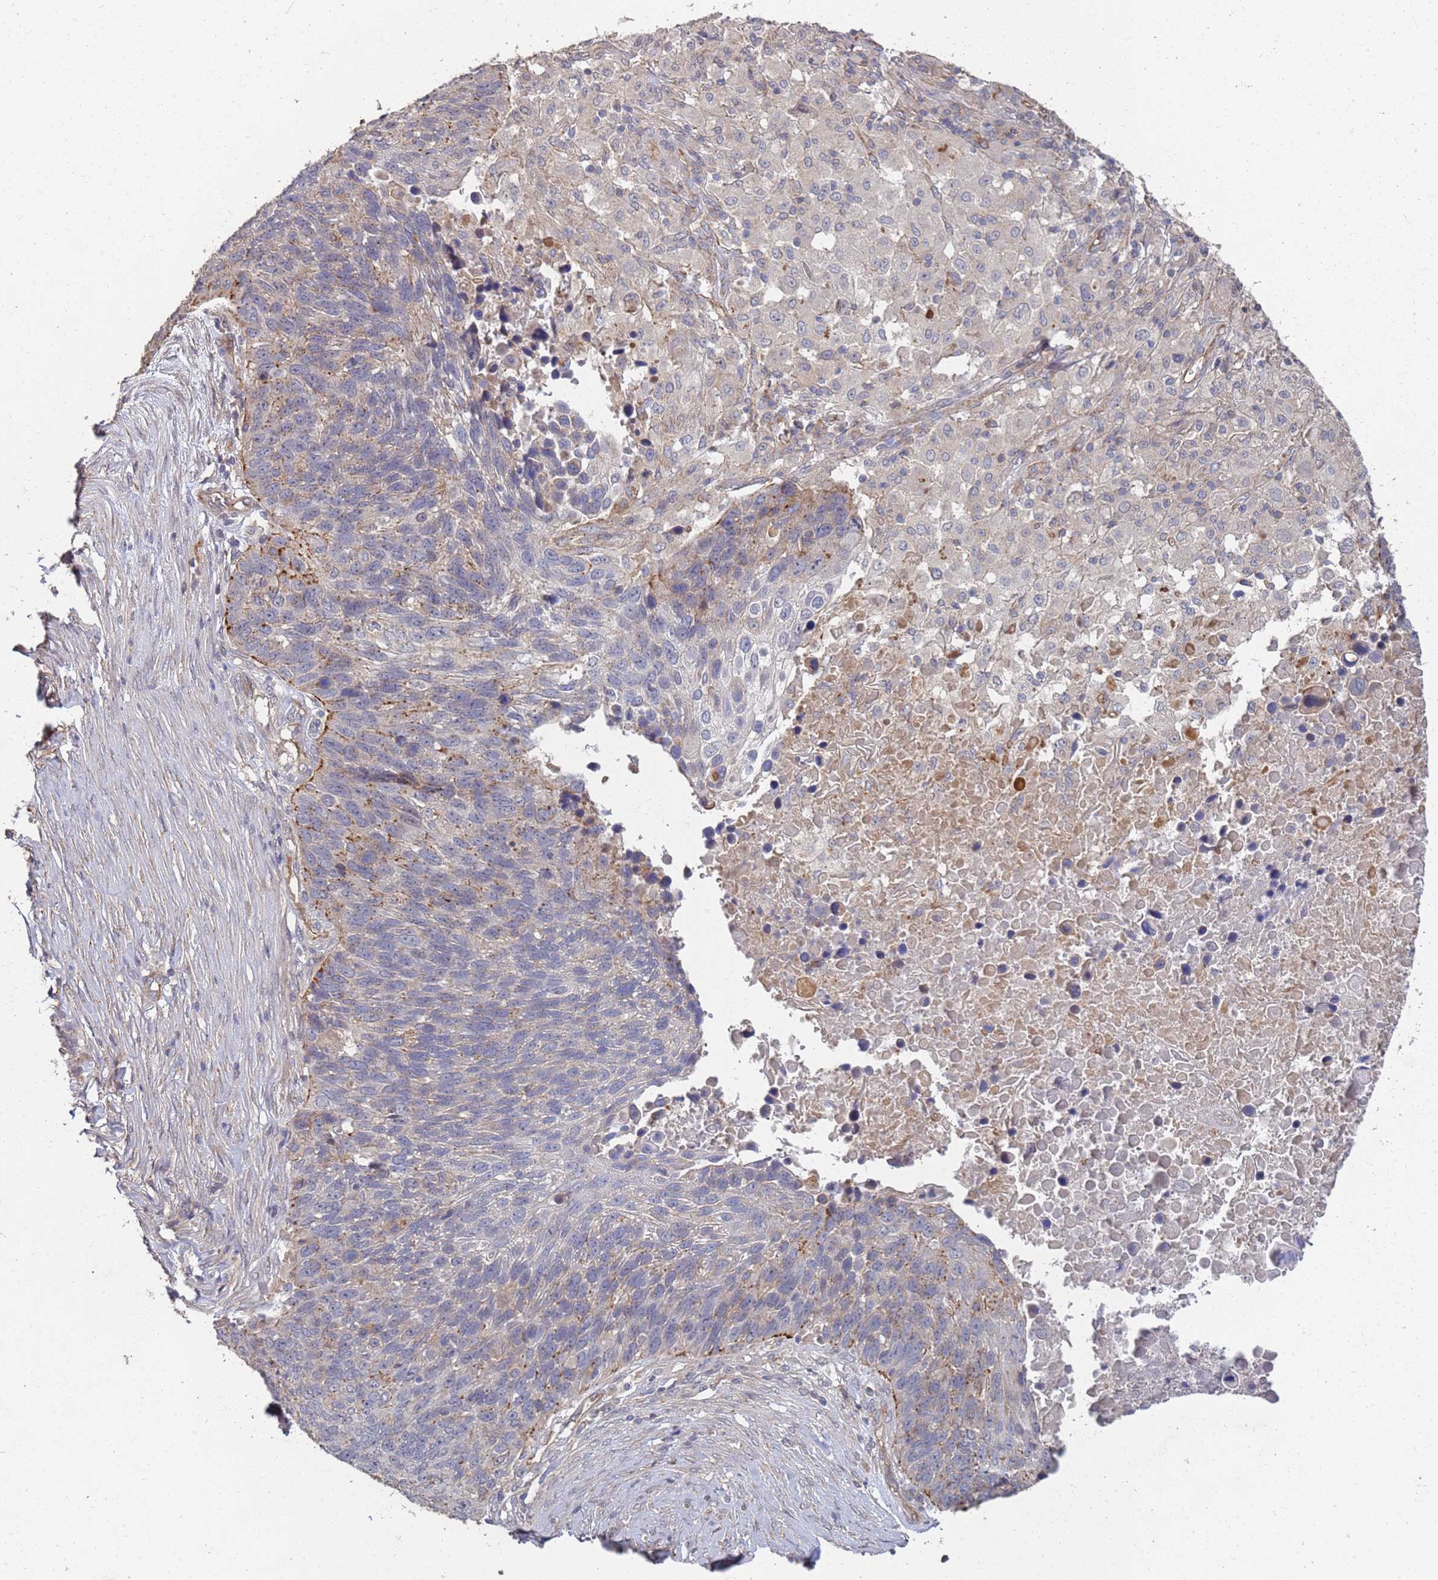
{"staining": {"intensity": "moderate", "quantity": "<25%", "location": "cytoplasmic/membranous"}, "tissue": "lung cancer", "cell_type": "Tumor cells", "image_type": "cancer", "snomed": [{"axis": "morphology", "description": "Normal tissue, NOS"}, {"axis": "morphology", "description": "Squamous cell carcinoma, NOS"}, {"axis": "topography", "description": "Lymph node"}, {"axis": "topography", "description": "Lung"}], "caption": "There is low levels of moderate cytoplasmic/membranous staining in tumor cells of lung squamous cell carcinoma, as demonstrated by immunohistochemical staining (brown color).", "gene": "ABCB6", "patient": {"sex": "male", "age": 66}}